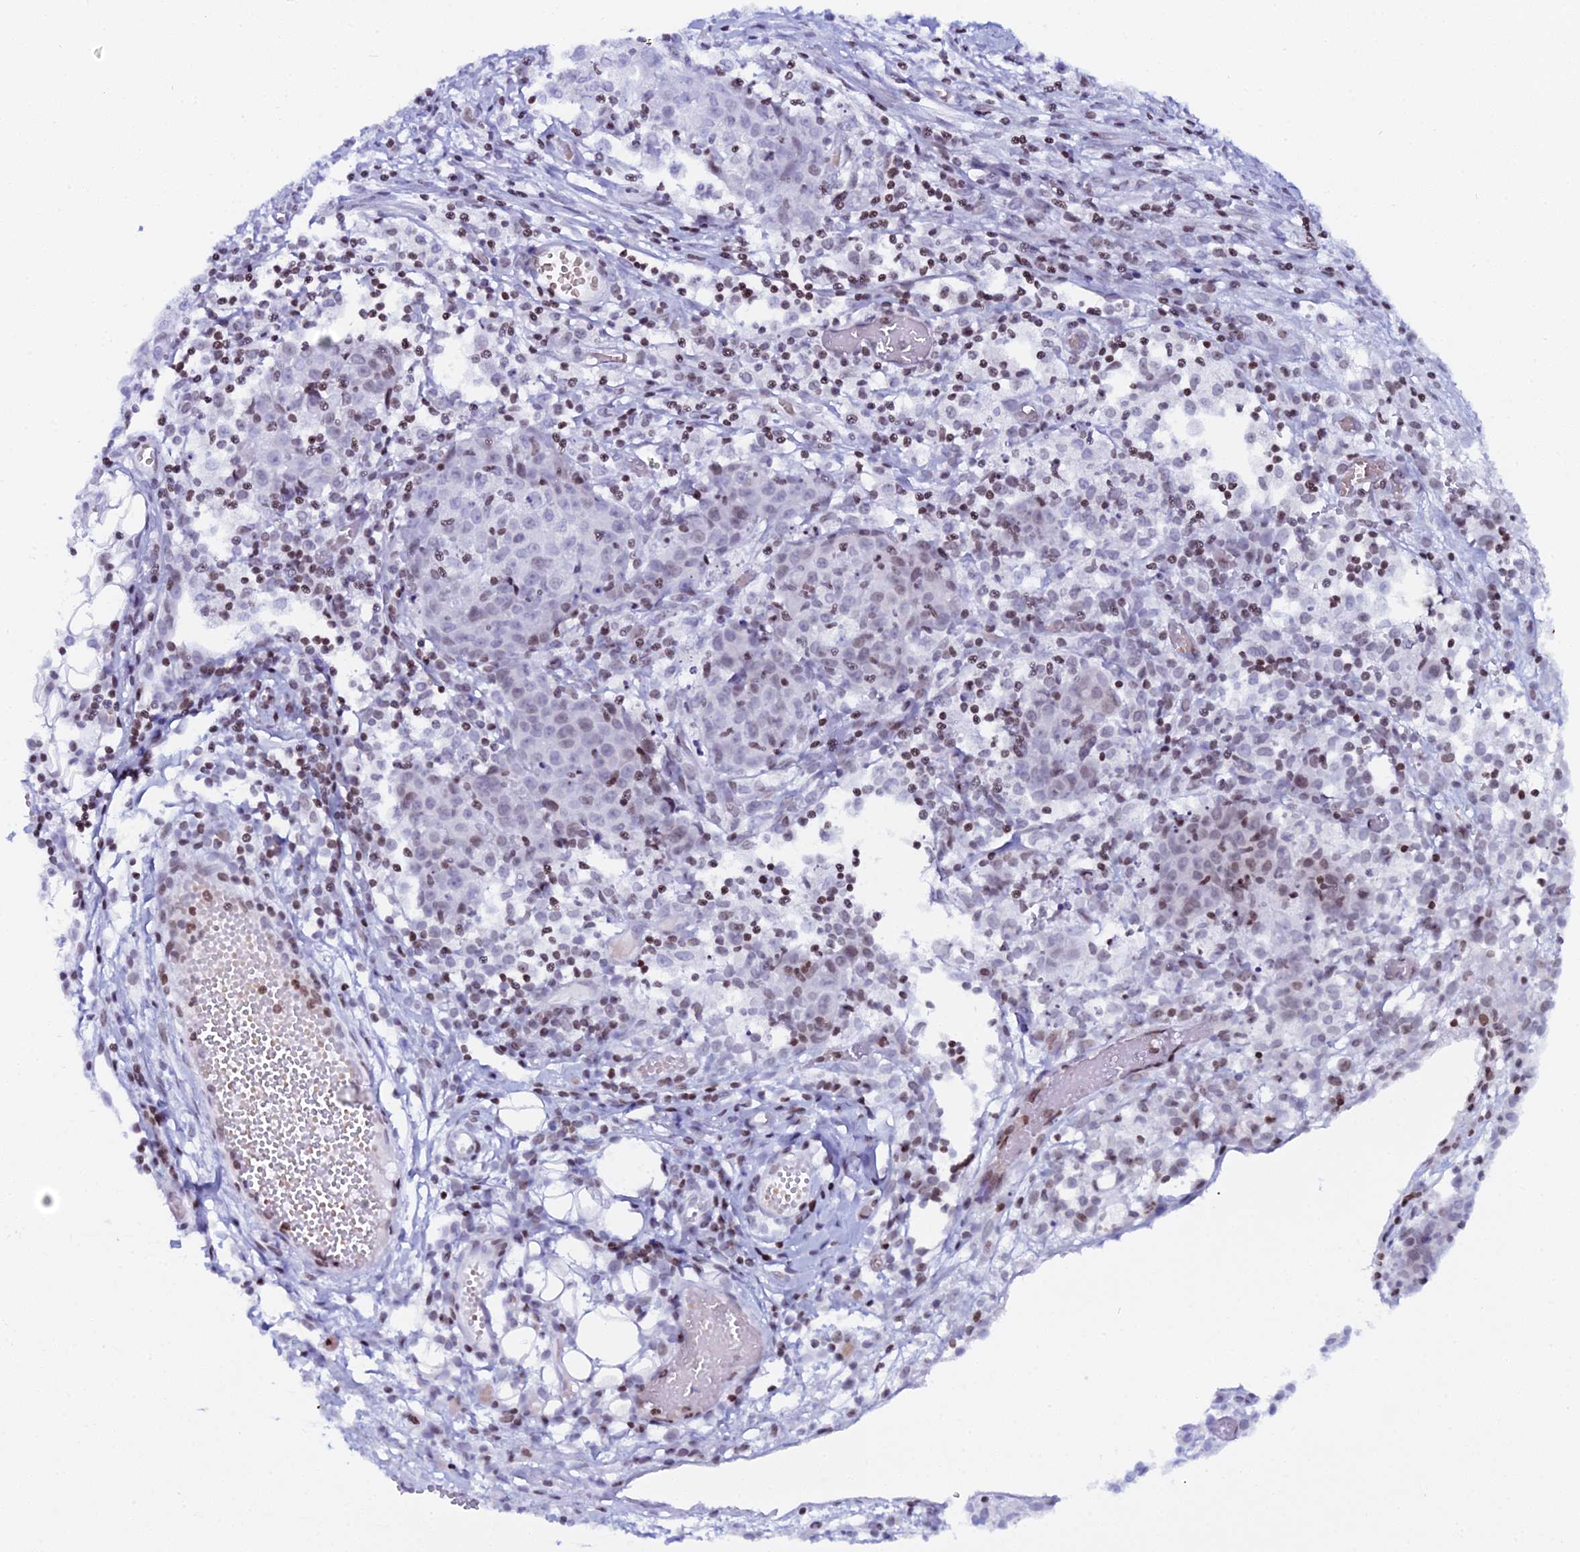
{"staining": {"intensity": "moderate", "quantity": "<25%", "location": "cytoplasmic/membranous"}, "tissue": "ovarian cancer", "cell_type": "Tumor cells", "image_type": "cancer", "snomed": [{"axis": "morphology", "description": "Carcinoma, endometroid"}, {"axis": "topography", "description": "Ovary"}], "caption": "Ovarian cancer stained with a protein marker reveals moderate staining in tumor cells.", "gene": "MYNN", "patient": {"sex": "female", "age": 42}}